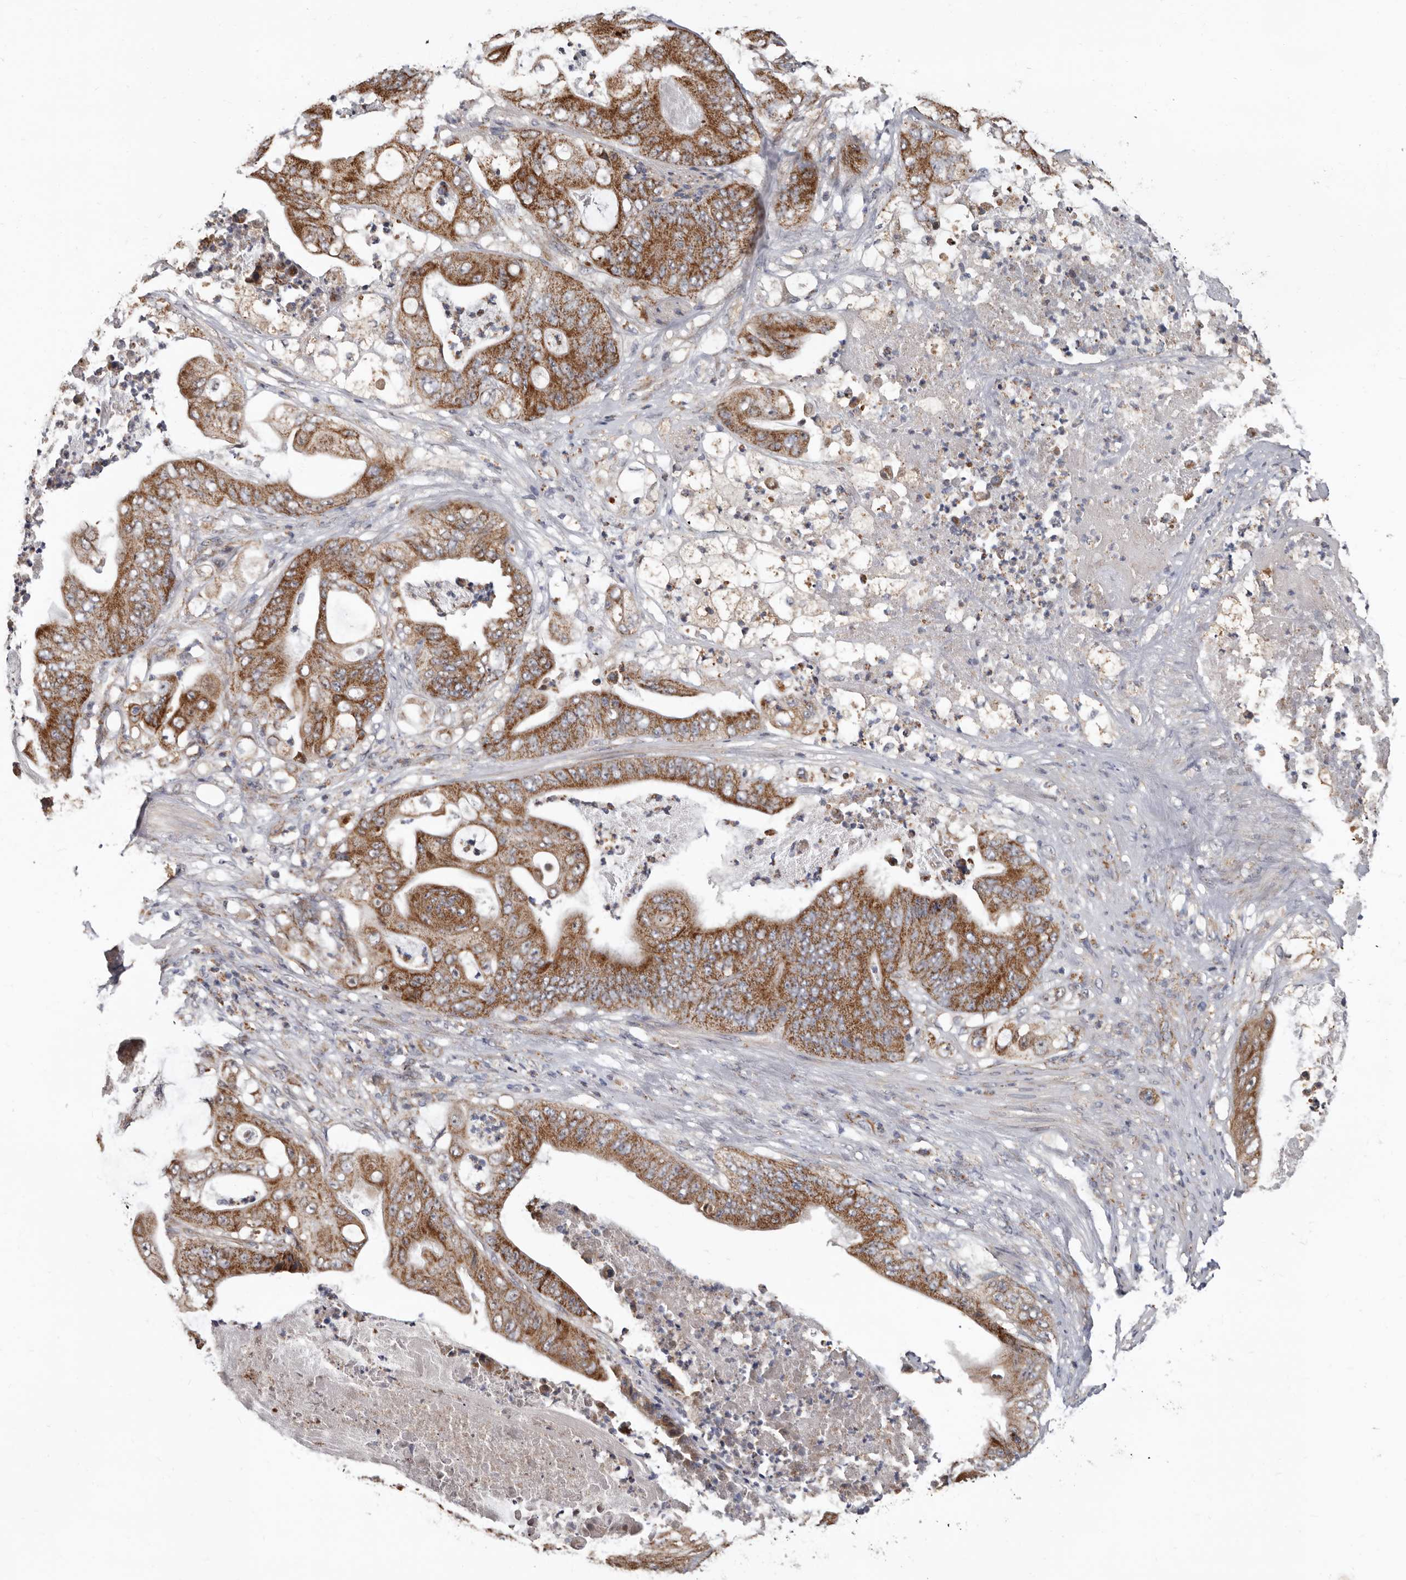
{"staining": {"intensity": "moderate", "quantity": ">75%", "location": "cytoplasmic/membranous"}, "tissue": "stomach cancer", "cell_type": "Tumor cells", "image_type": "cancer", "snomed": [{"axis": "morphology", "description": "Adenocarcinoma, NOS"}, {"axis": "topography", "description": "Stomach"}], "caption": "The micrograph displays staining of stomach cancer (adenocarcinoma), revealing moderate cytoplasmic/membranous protein positivity (brown color) within tumor cells.", "gene": "MRPL18", "patient": {"sex": "female", "age": 73}}